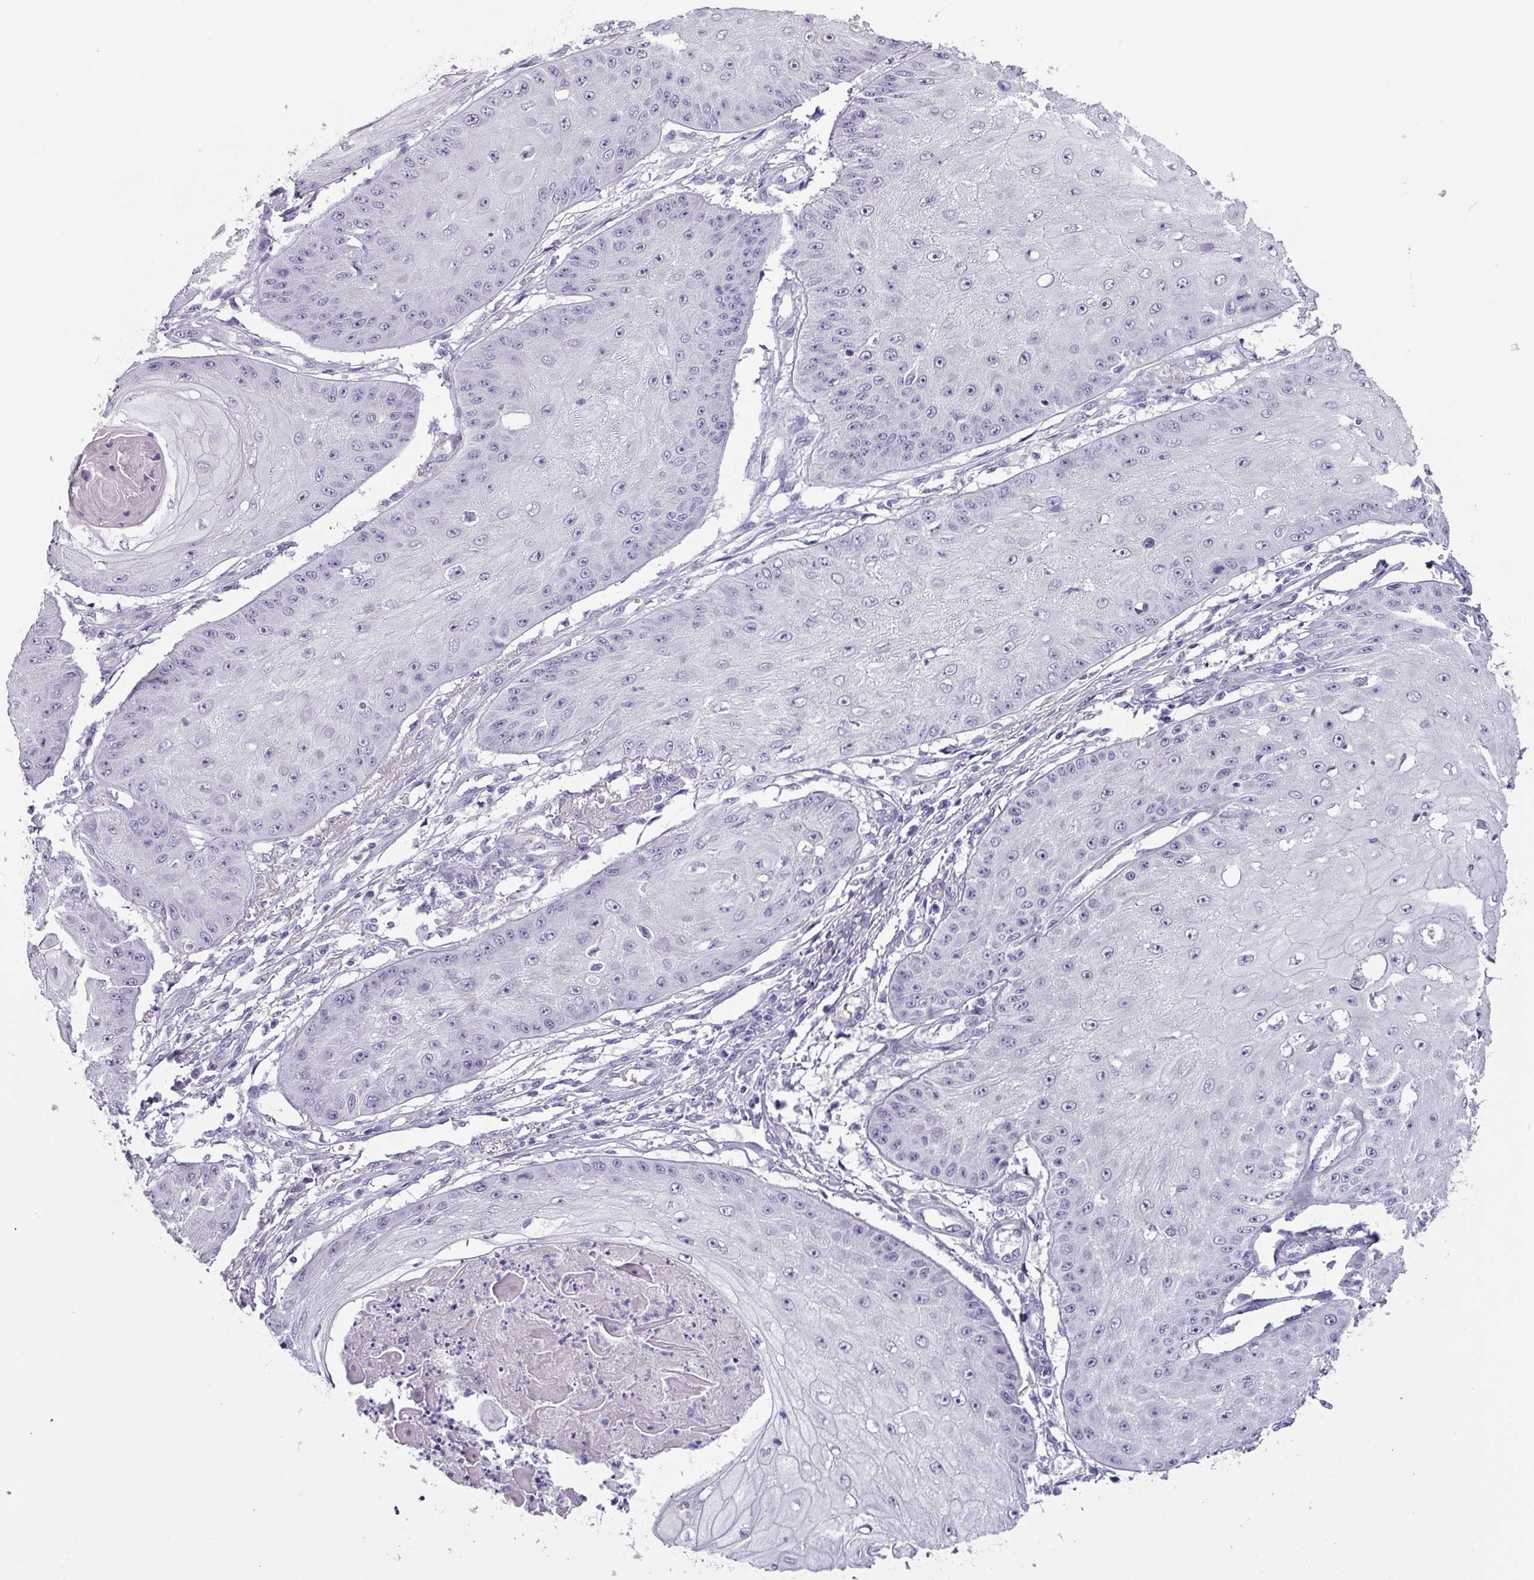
{"staining": {"intensity": "negative", "quantity": "none", "location": "none"}, "tissue": "skin cancer", "cell_type": "Tumor cells", "image_type": "cancer", "snomed": [{"axis": "morphology", "description": "Squamous cell carcinoma, NOS"}, {"axis": "topography", "description": "Skin"}], "caption": "A micrograph of human skin squamous cell carcinoma is negative for staining in tumor cells. (DAB immunohistochemistry (IHC) with hematoxylin counter stain).", "gene": "AREL1", "patient": {"sex": "male", "age": 70}}